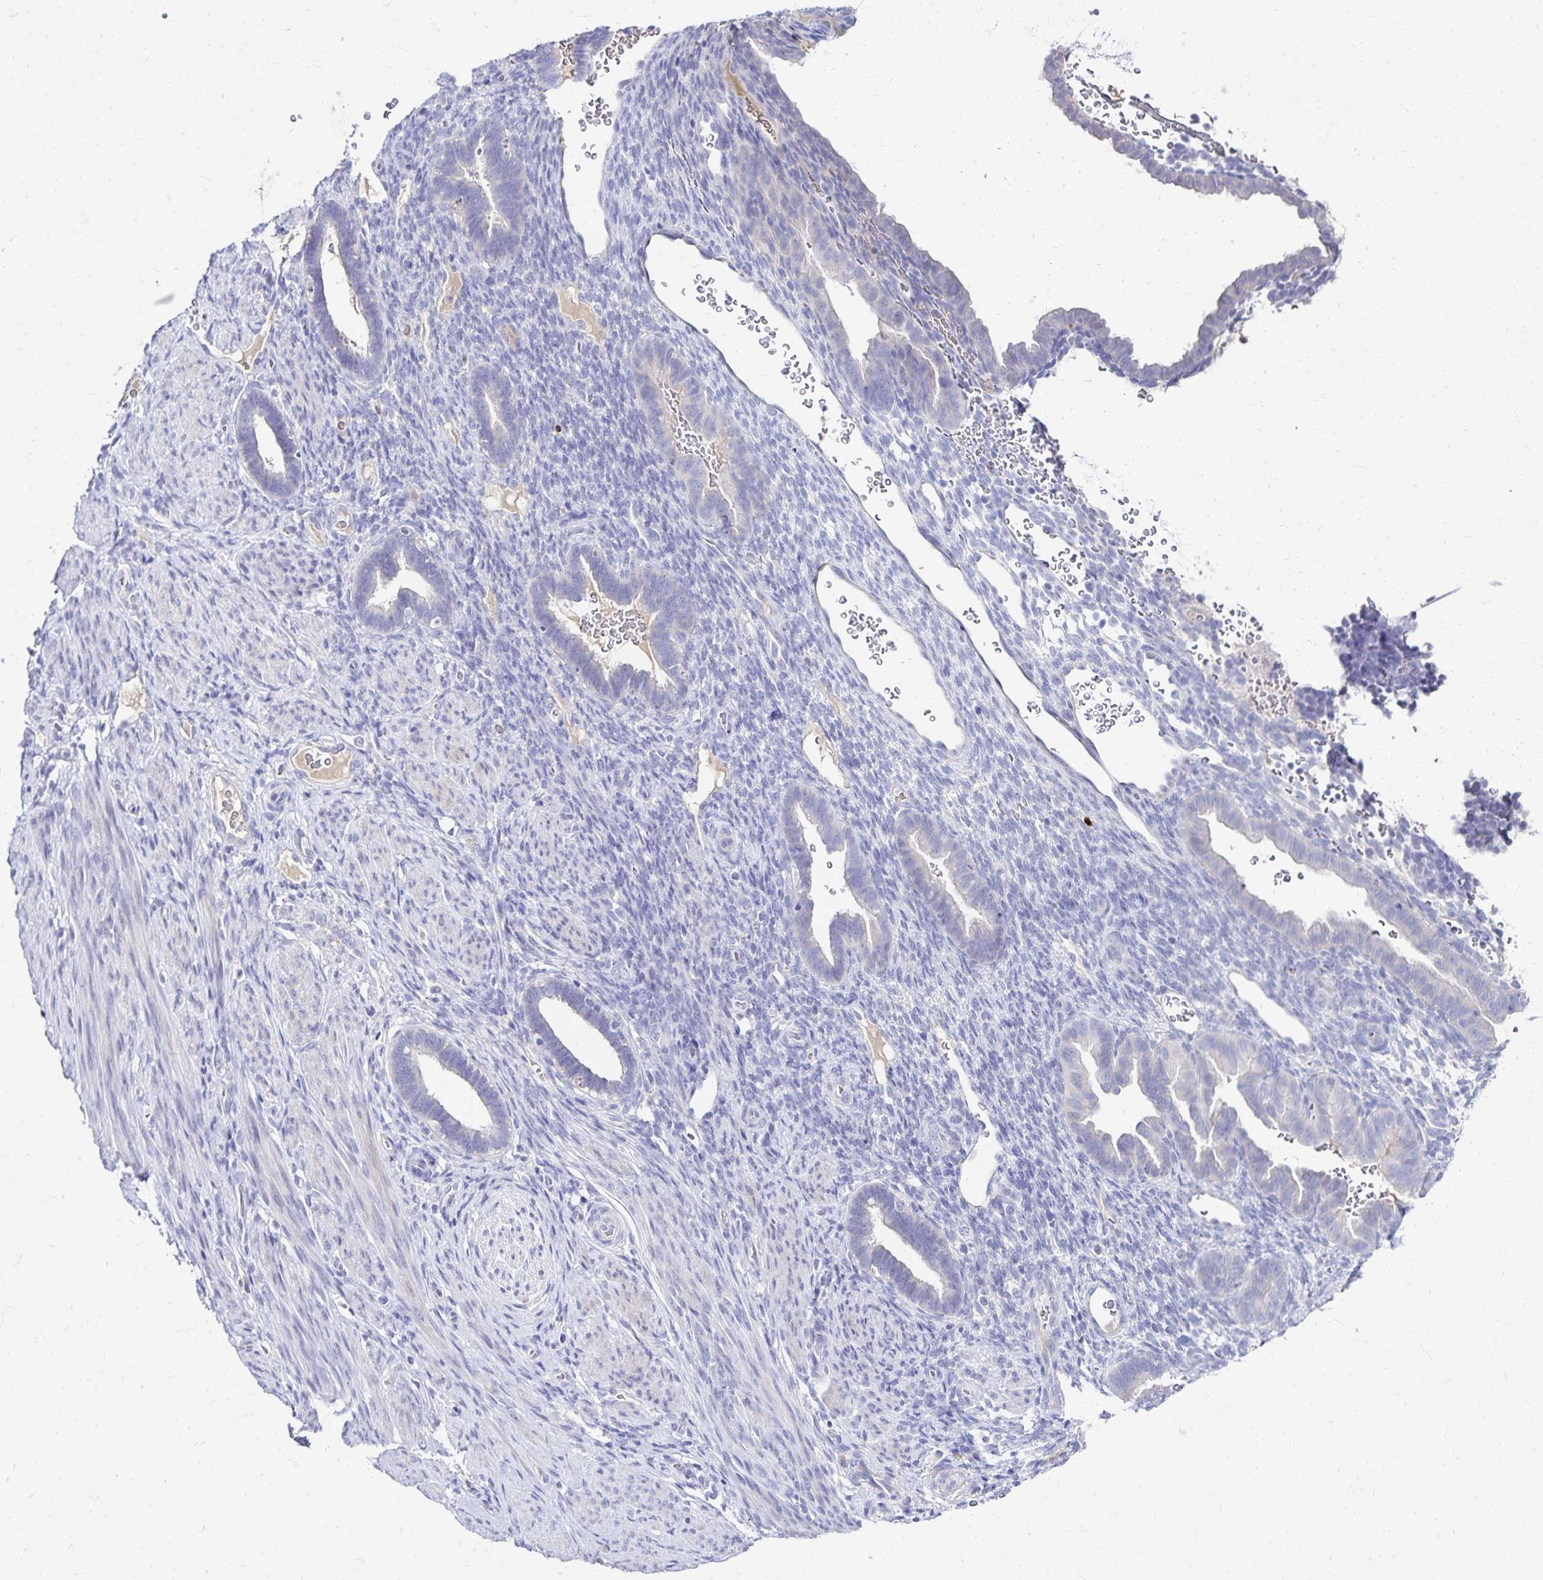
{"staining": {"intensity": "negative", "quantity": "none", "location": "none"}, "tissue": "endometrium", "cell_type": "Cells in endometrial stroma", "image_type": "normal", "snomed": [{"axis": "morphology", "description": "Normal tissue, NOS"}, {"axis": "topography", "description": "Endometrium"}], "caption": "High power microscopy photomicrograph of an IHC micrograph of benign endometrium, revealing no significant staining in cells in endometrial stroma. The staining is performed using DAB brown chromogen with nuclei counter-stained in using hematoxylin.", "gene": "PAX5", "patient": {"sex": "female", "age": 34}}